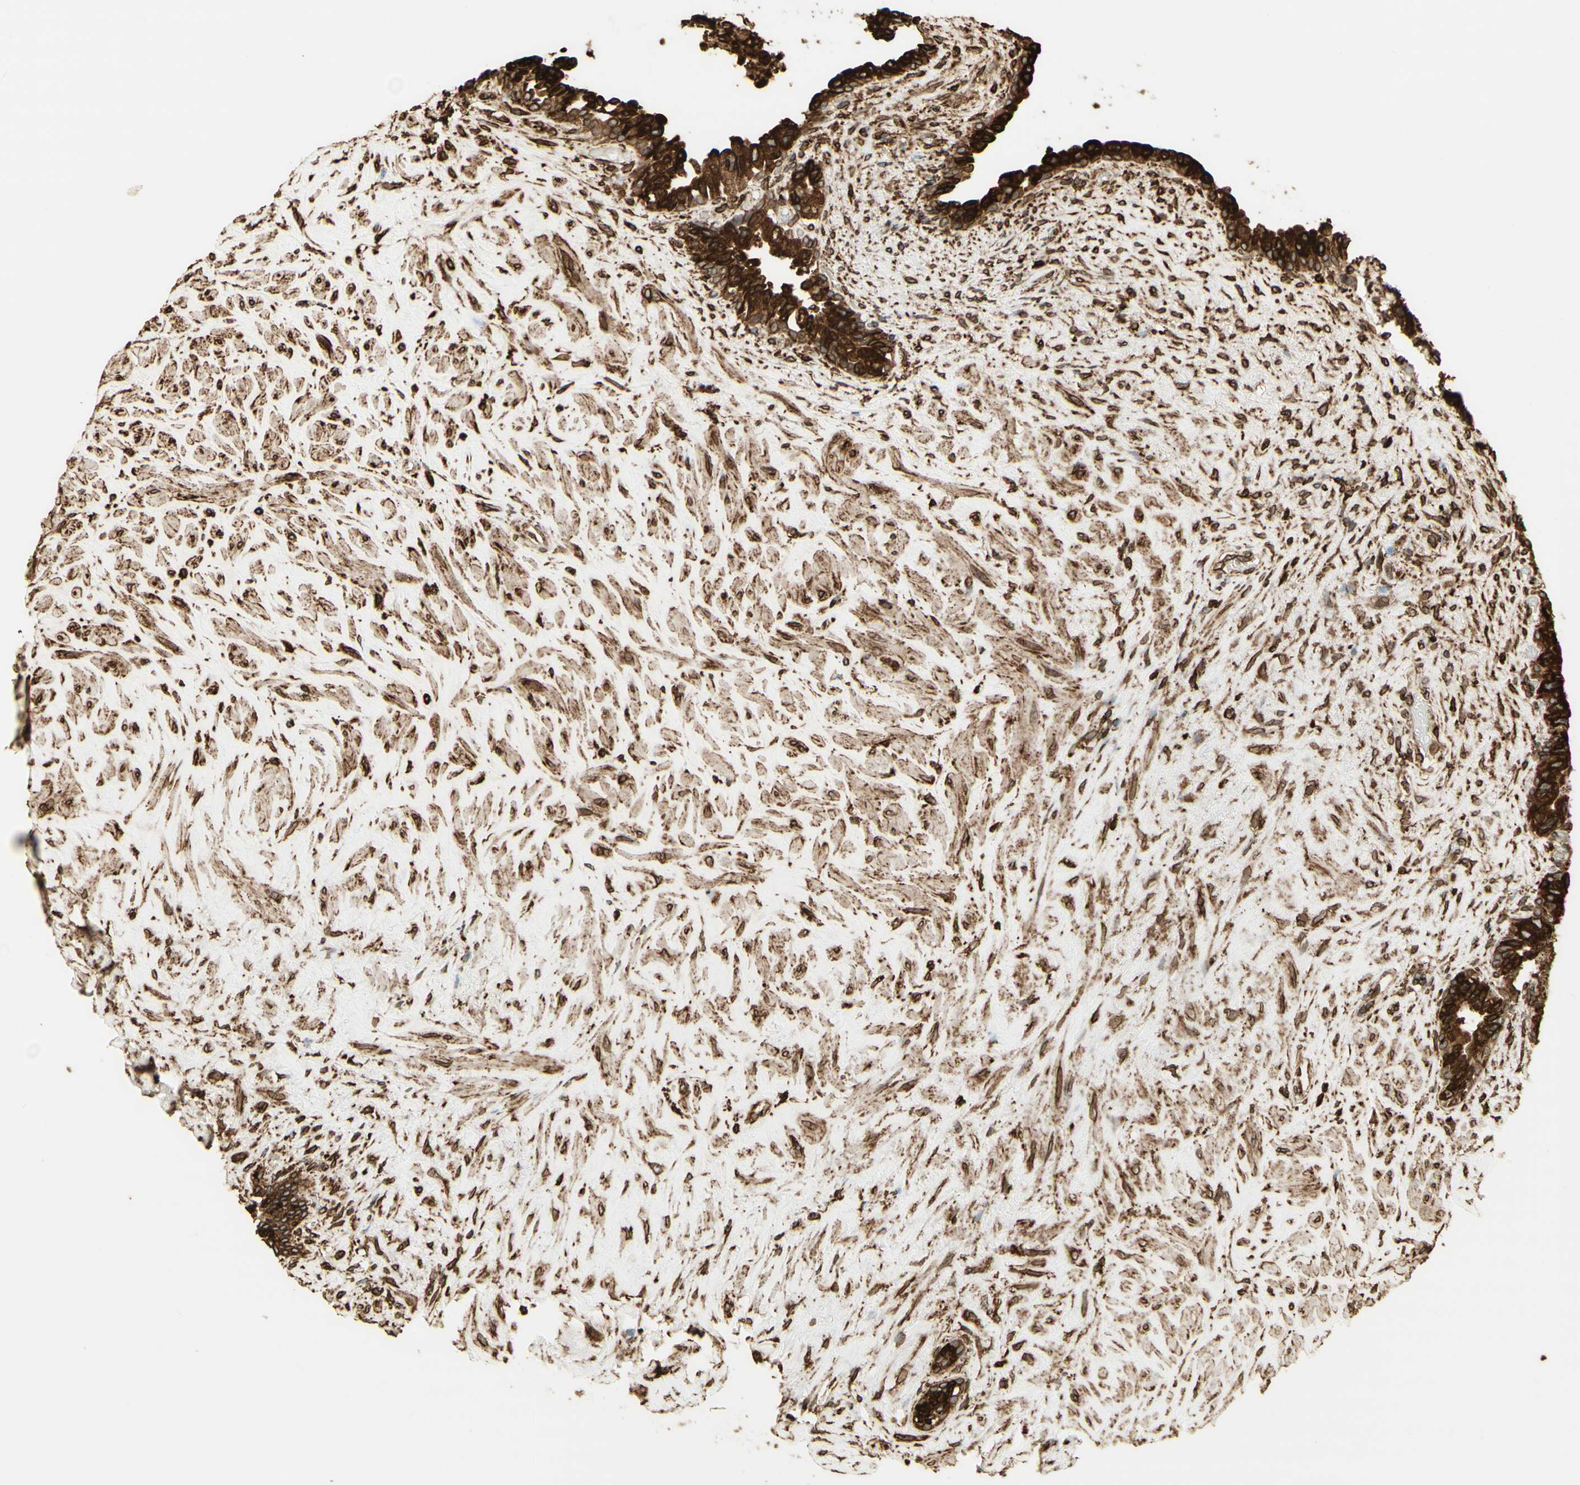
{"staining": {"intensity": "strong", "quantity": ">75%", "location": "cytoplasmic/membranous"}, "tissue": "seminal vesicle", "cell_type": "Glandular cells", "image_type": "normal", "snomed": [{"axis": "morphology", "description": "Normal tissue, NOS"}, {"axis": "topography", "description": "Seminal veicle"}], "caption": "Protein analysis of normal seminal vesicle shows strong cytoplasmic/membranous positivity in about >75% of glandular cells.", "gene": "CANX", "patient": {"sex": "male", "age": 63}}